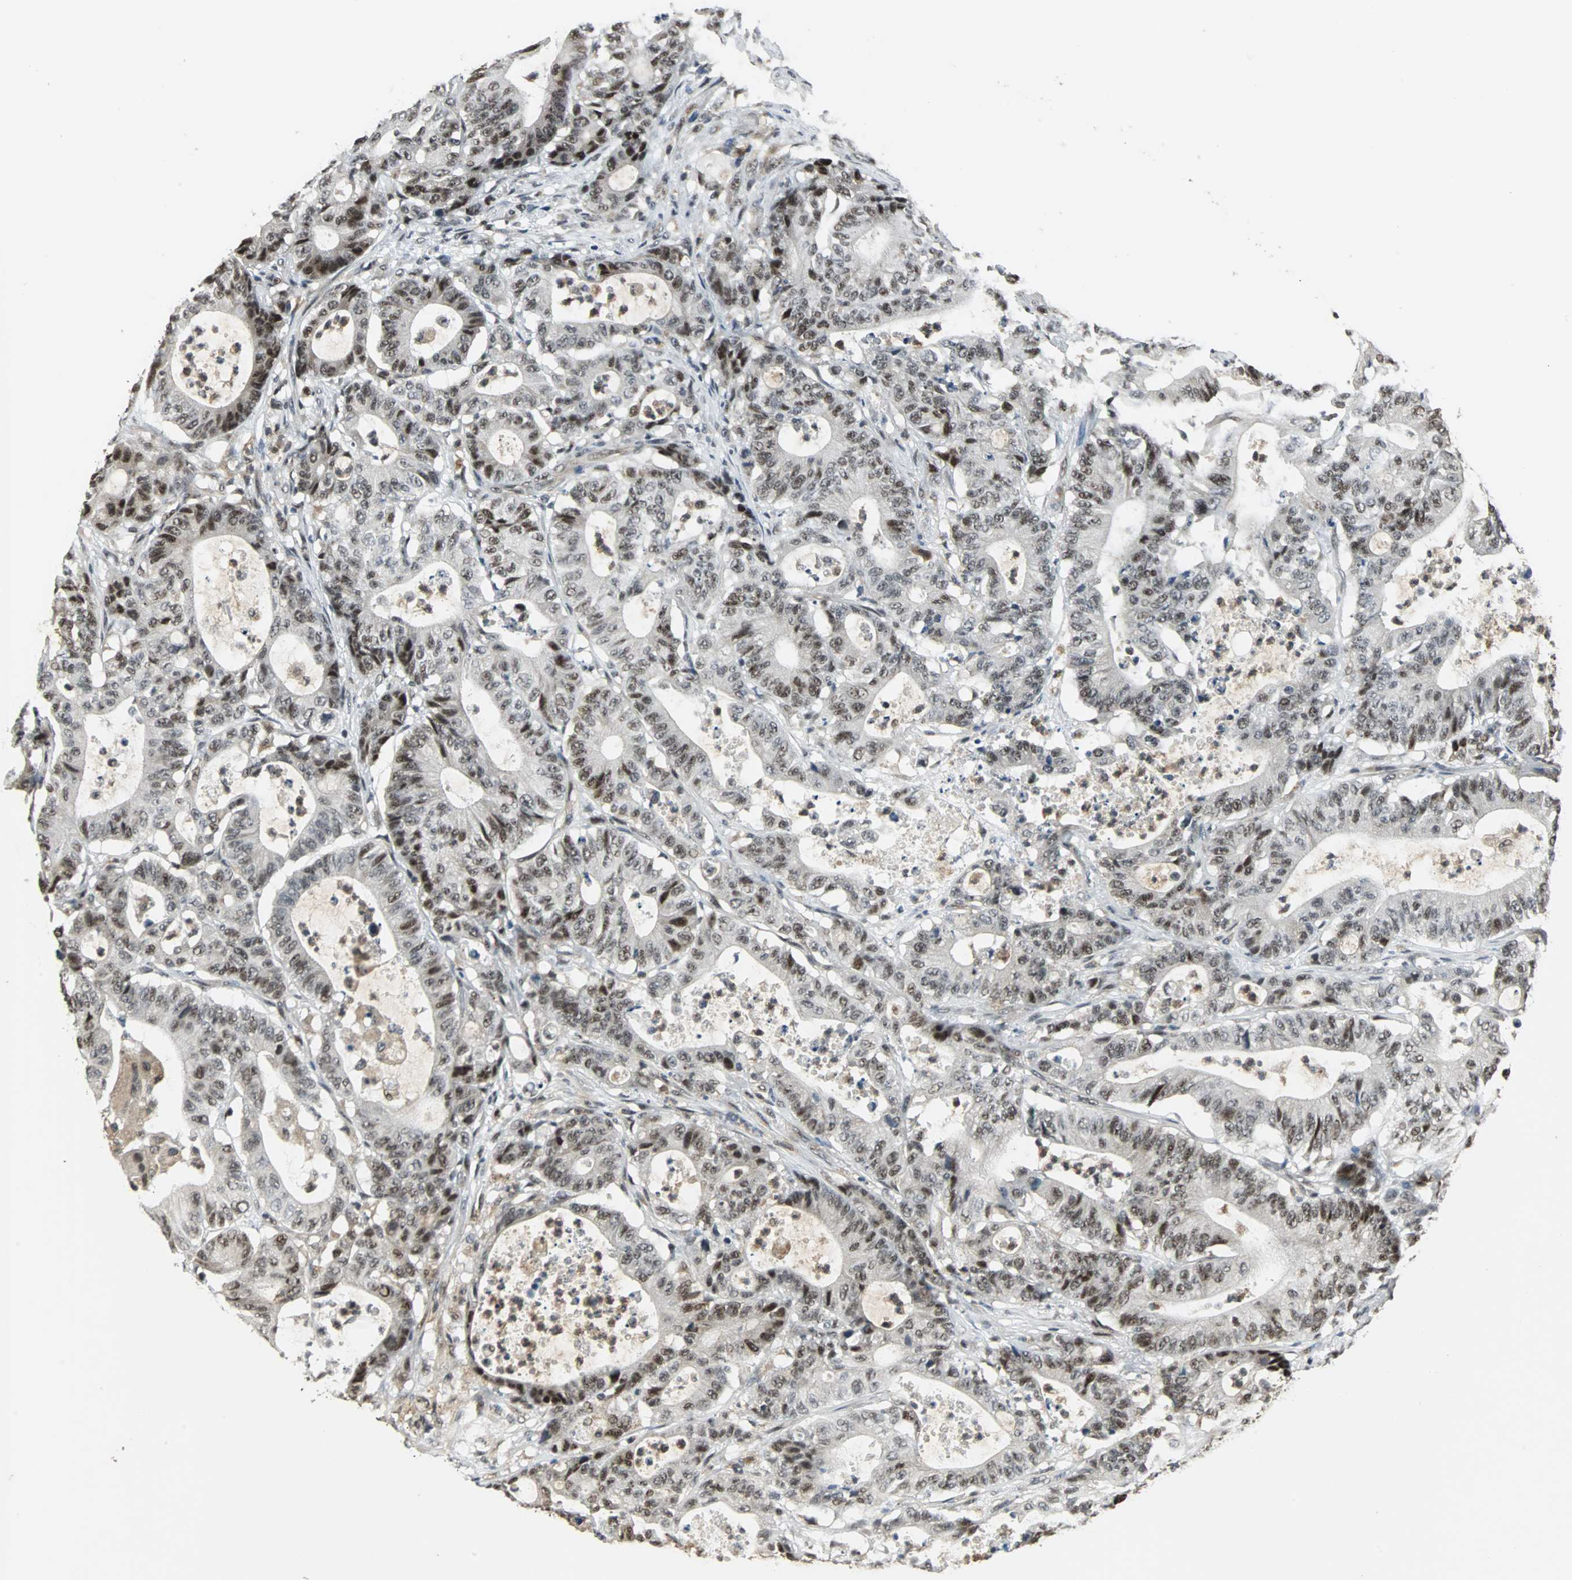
{"staining": {"intensity": "moderate", "quantity": ">75%", "location": "nuclear"}, "tissue": "colorectal cancer", "cell_type": "Tumor cells", "image_type": "cancer", "snomed": [{"axis": "morphology", "description": "Adenocarcinoma, NOS"}, {"axis": "topography", "description": "Colon"}], "caption": "A high-resolution micrograph shows immunohistochemistry staining of adenocarcinoma (colorectal), which reveals moderate nuclear staining in approximately >75% of tumor cells.", "gene": "MED4", "patient": {"sex": "female", "age": 84}}